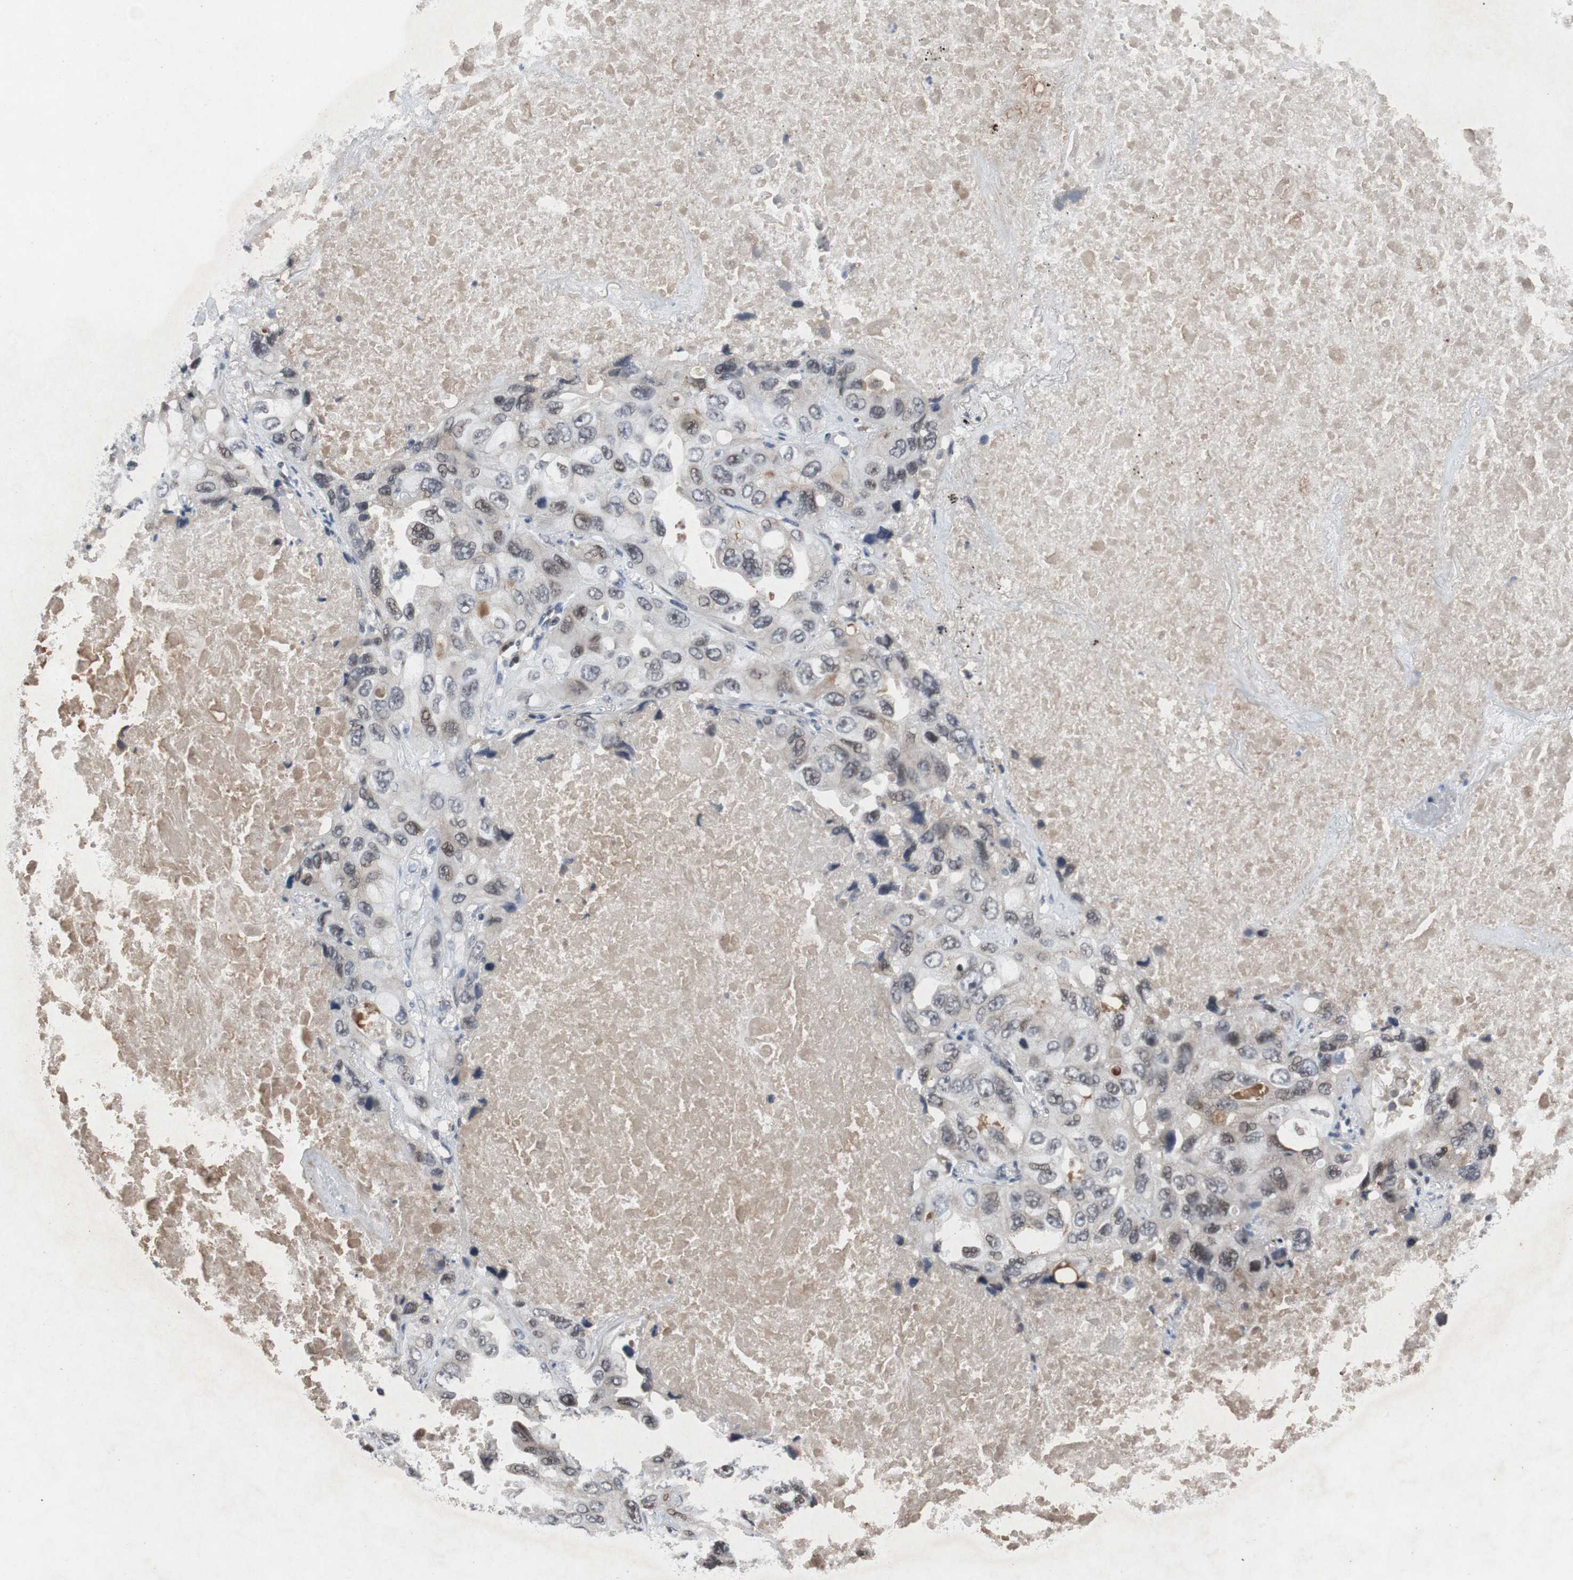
{"staining": {"intensity": "weak", "quantity": "<25%", "location": "nuclear"}, "tissue": "lung cancer", "cell_type": "Tumor cells", "image_type": "cancer", "snomed": [{"axis": "morphology", "description": "Squamous cell carcinoma, NOS"}, {"axis": "topography", "description": "Lung"}], "caption": "An image of human lung squamous cell carcinoma is negative for staining in tumor cells. The staining is performed using DAB brown chromogen with nuclei counter-stained in using hematoxylin.", "gene": "TP63", "patient": {"sex": "female", "age": 73}}